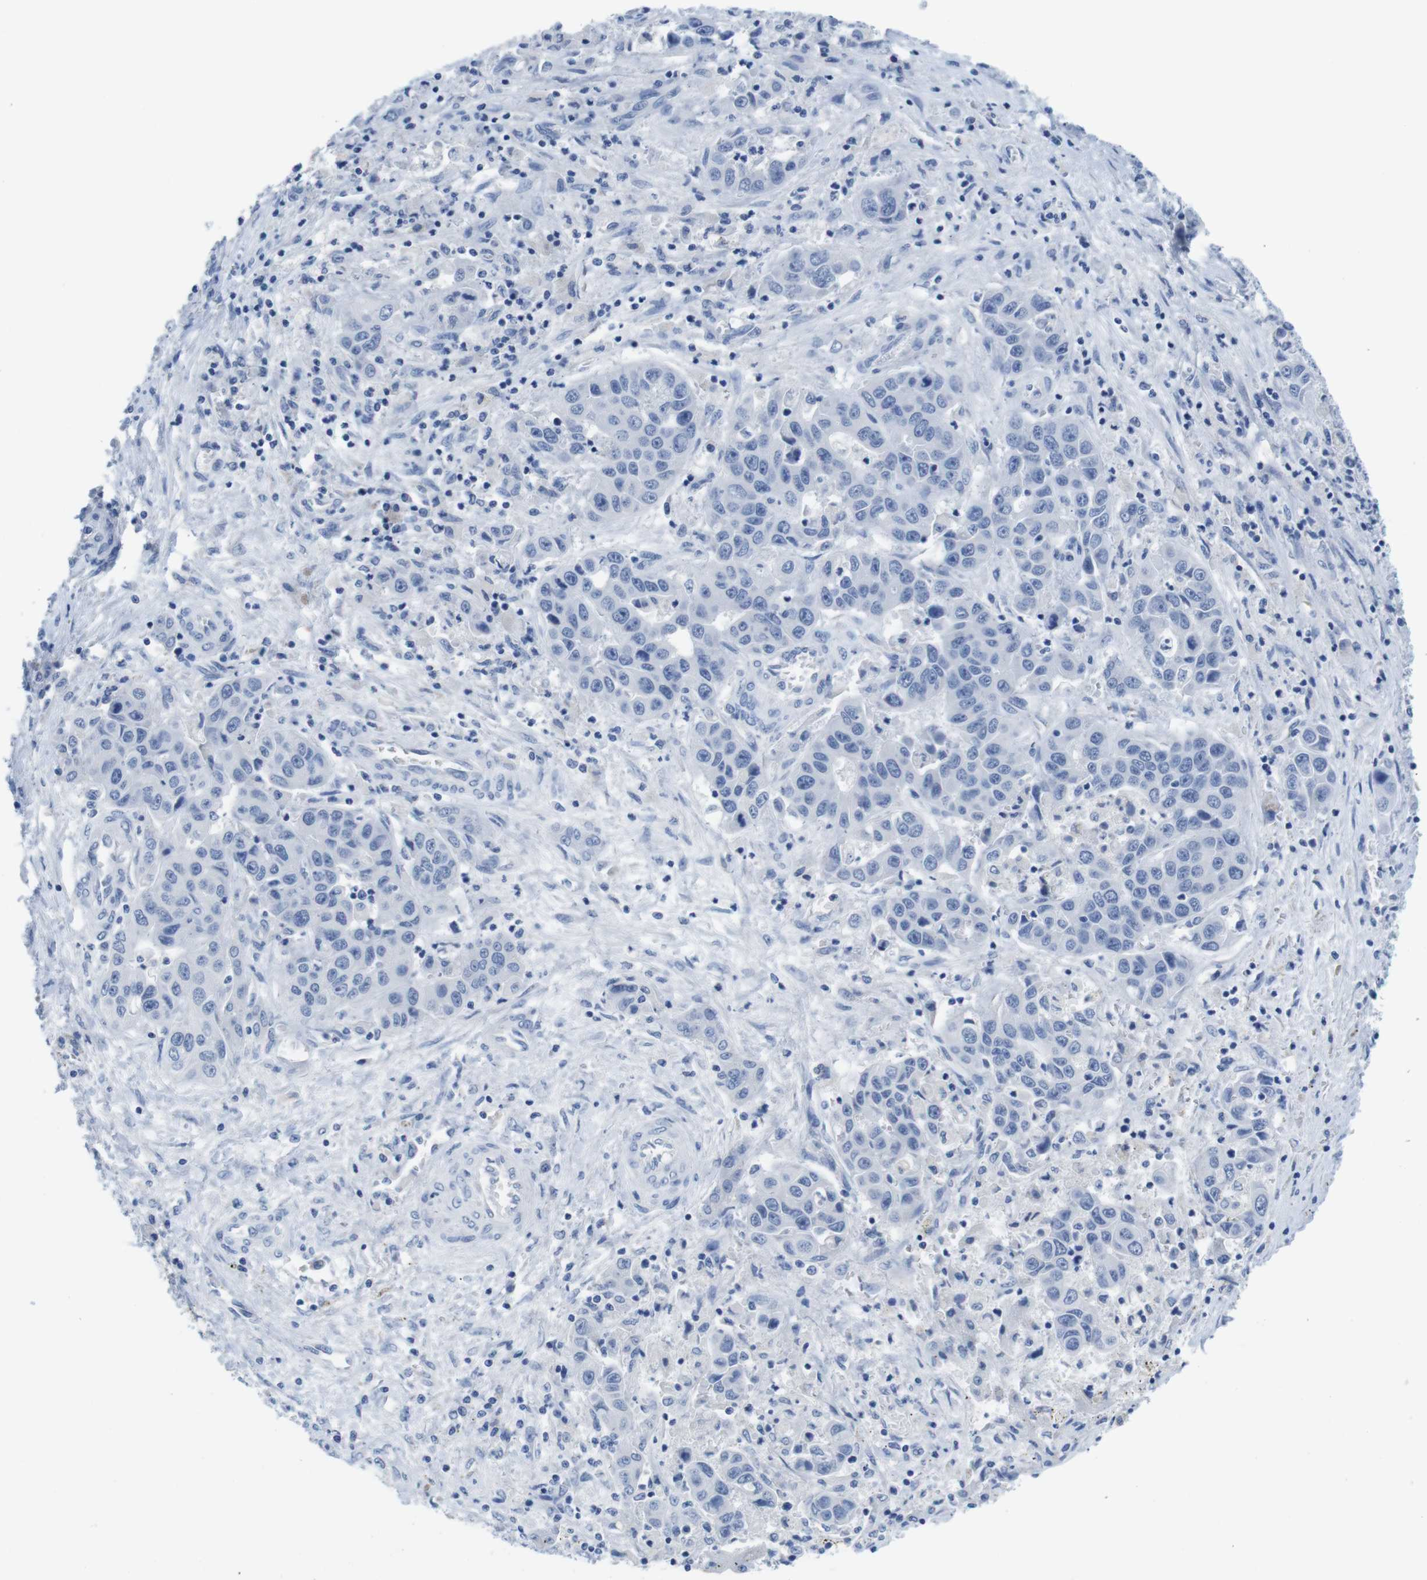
{"staining": {"intensity": "negative", "quantity": "none", "location": "none"}, "tissue": "liver cancer", "cell_type": "Tumor cells", "image_type": "cancer", "snomed": [{"axis": "morphology", "description": "Cholangiocarcinoma"}, {"axis": "topography", "description": "Liver"}], "caption": "The histopathology image shows no significant staining in tumor cells of liver cholangiocarcinoma. (DAB immunohistochemistry visualized using brightfield microscopy, high magnification).", "gene": "MAP6", "patient": {"sex": "female", "age": 52}}